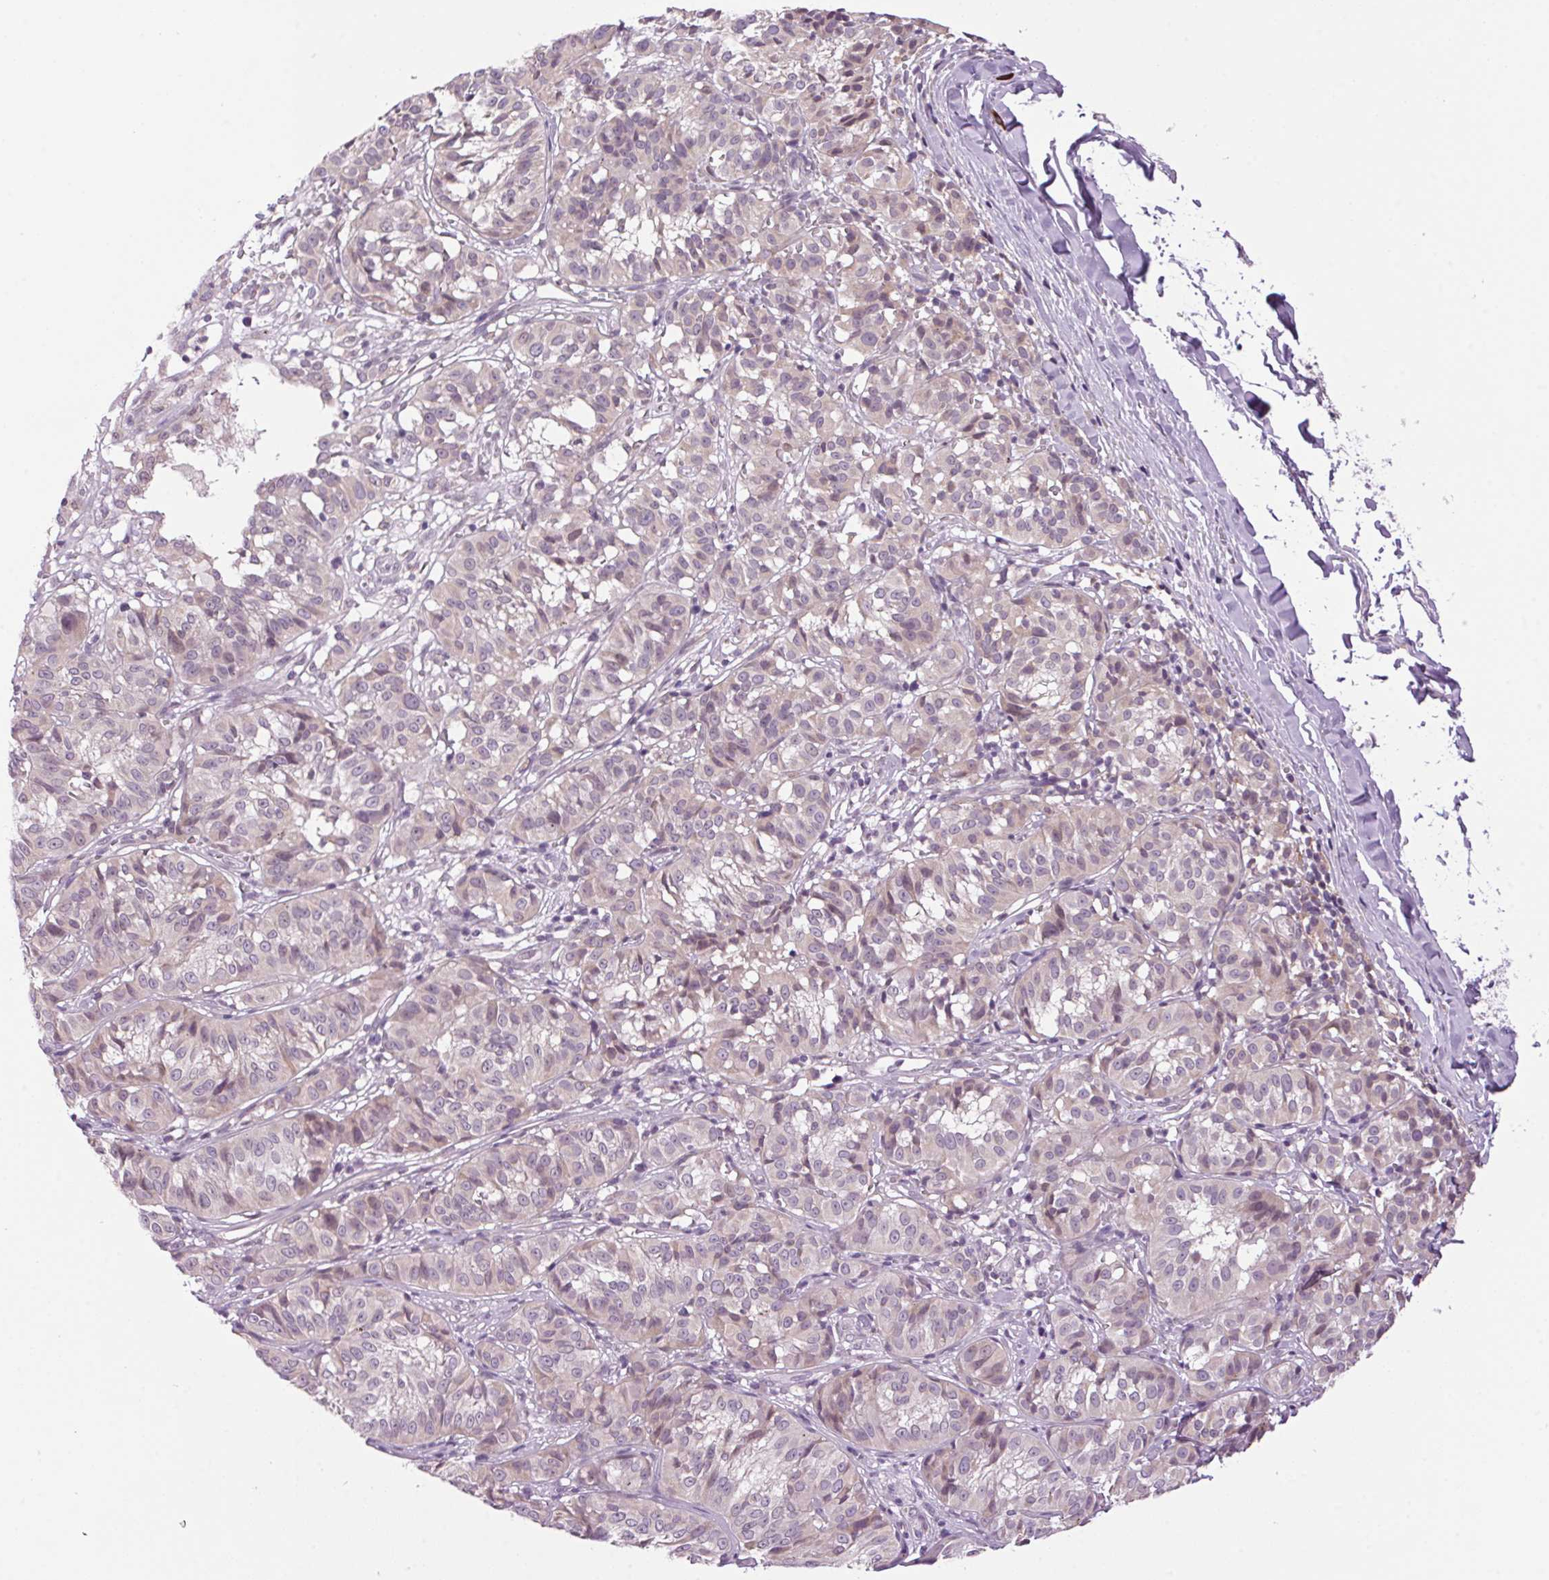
{"staining": {"intensity": "negative", "quantity": "none", "location": "none"}, "tissue": "melanoma", "cell_type": "Tumor cells", "image_type": "cancer", "snomed": [{"axis": "morphology", "description": "Malignant melanoma, NOS"}, {"axis": "topography", "description": "Skin"}], "caption": "Immunohistochemical staining of human malignant melanoma shows no significant positivity in tumor cells.", "gene": "SMIM13", "patient": {"sex": "female", "age": 72}}